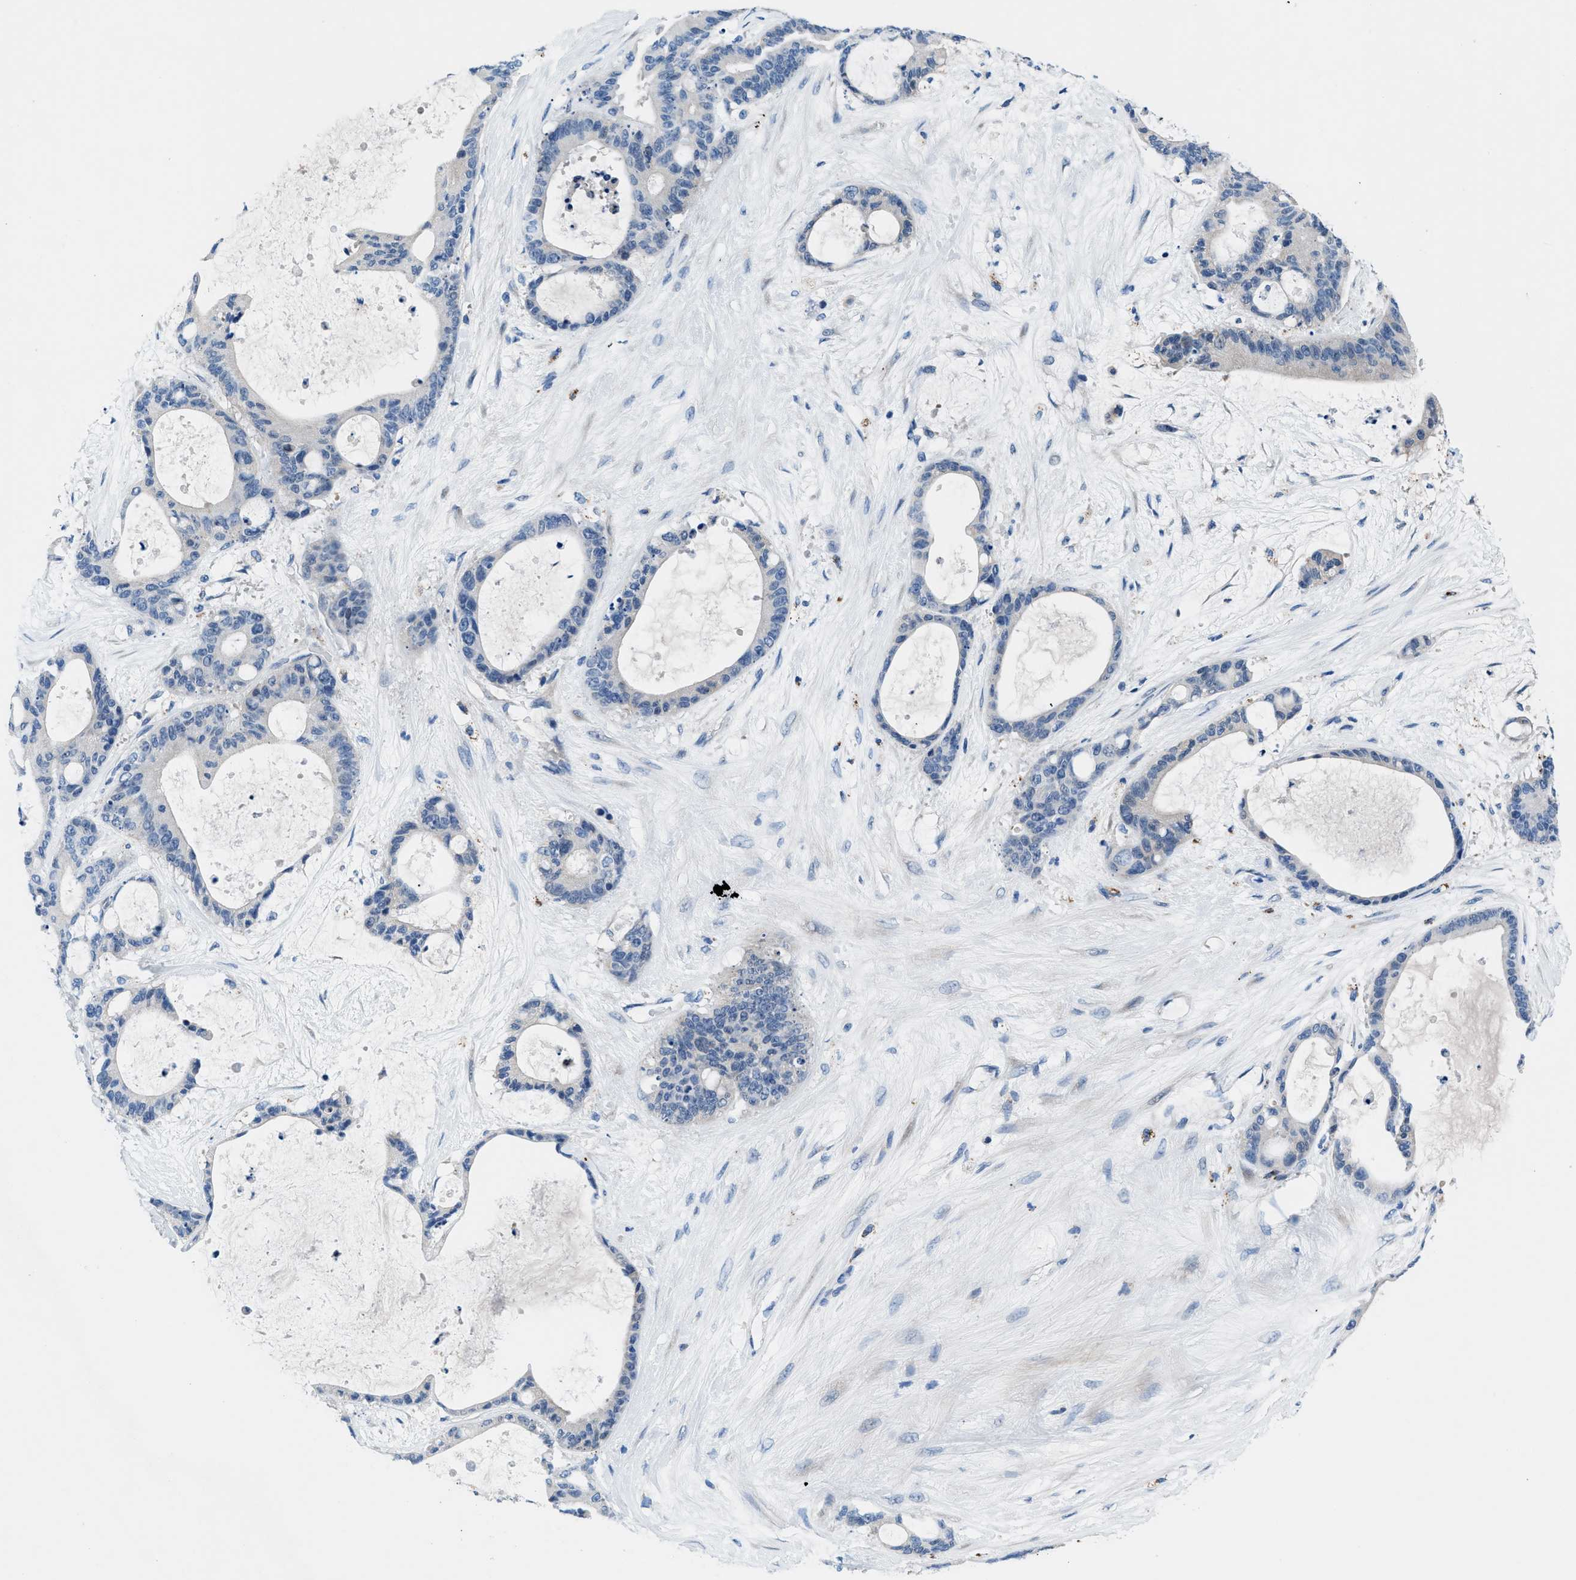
{"staining": {"intensity": "negative", "quantity": "none", "location": "none"}, "tissue": "liver cancer", "cell_type": "Tumor cells", "image_type": "cancer", "snomed": [{"axis": "morphology", "description": "Cholangiocarcinoma"}, {"axis": "topography", "description": "Liver"}], "caption": "Tumor cells show no significant staining in liver cancer. (DAB (3,3'-diaminobenzidine) IHC with hematoxylin counter stain).", "gene": "UAP1", "patient": {"sex": "female", "age": 73}}